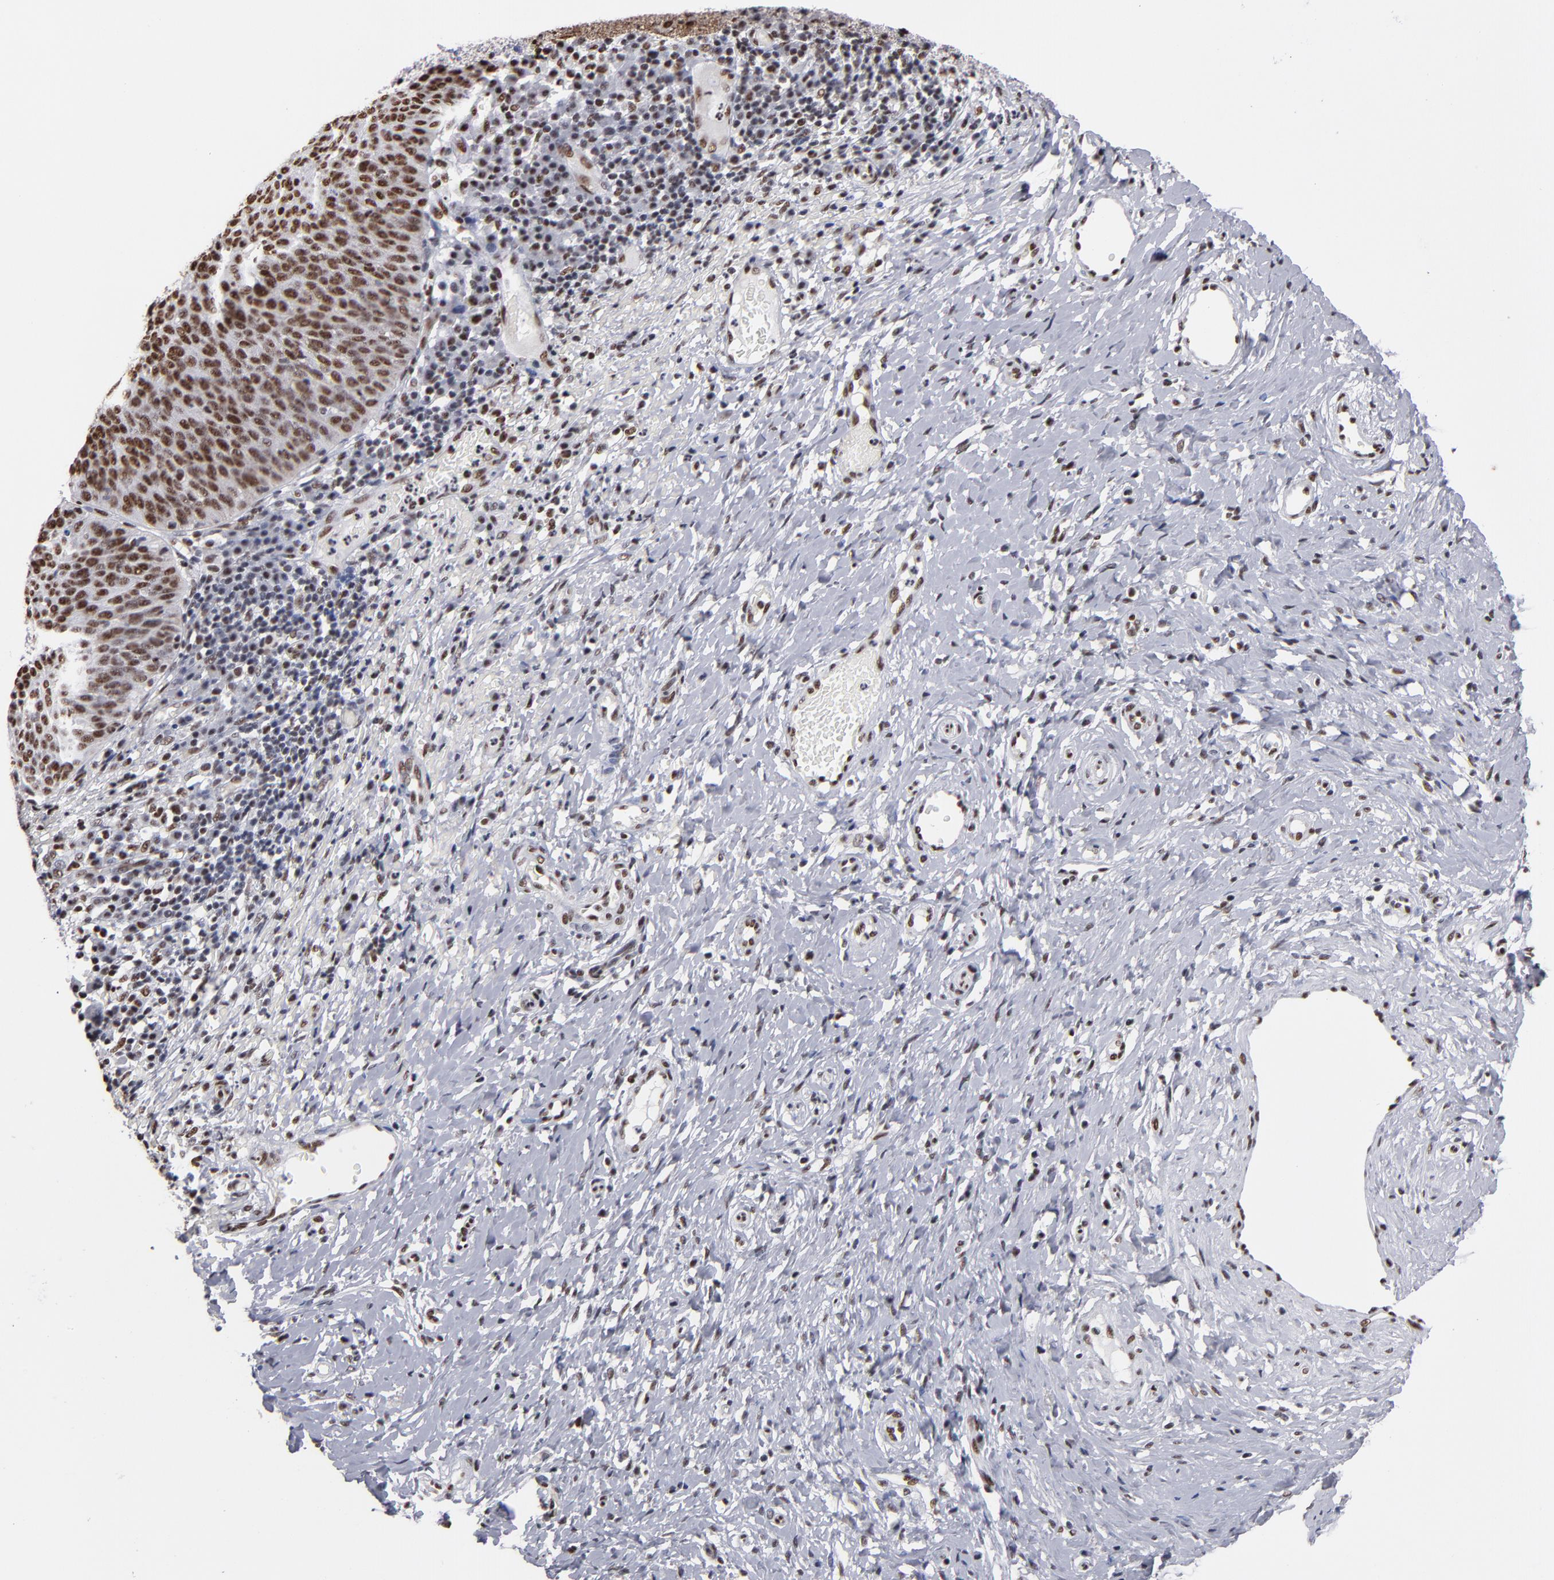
{"staining": {"intensity": "strong", "quantity": ">75%", "location": "nuclear"}, "tissue": "cervical cancer", "cell_type": "Tumor cells", "image_type": "cancer", "snomed": [{"axis": "morphology", "description": "Normal tissue, NOS"}, {"axis": "morphology", "description": "Squamous cell carcinoma, NOS"}, {"axis": "topography", "description": "Cervix"}], "caption": "A high-resolution histopathology image shows immunohistochemistry staining of cervical cancer (squamous cell carcinoma), which displays strong nuclear expression in approximately >75% of tumor cells.", "gene": "MN1", "patient": {"sex": "female", "age": 39}}